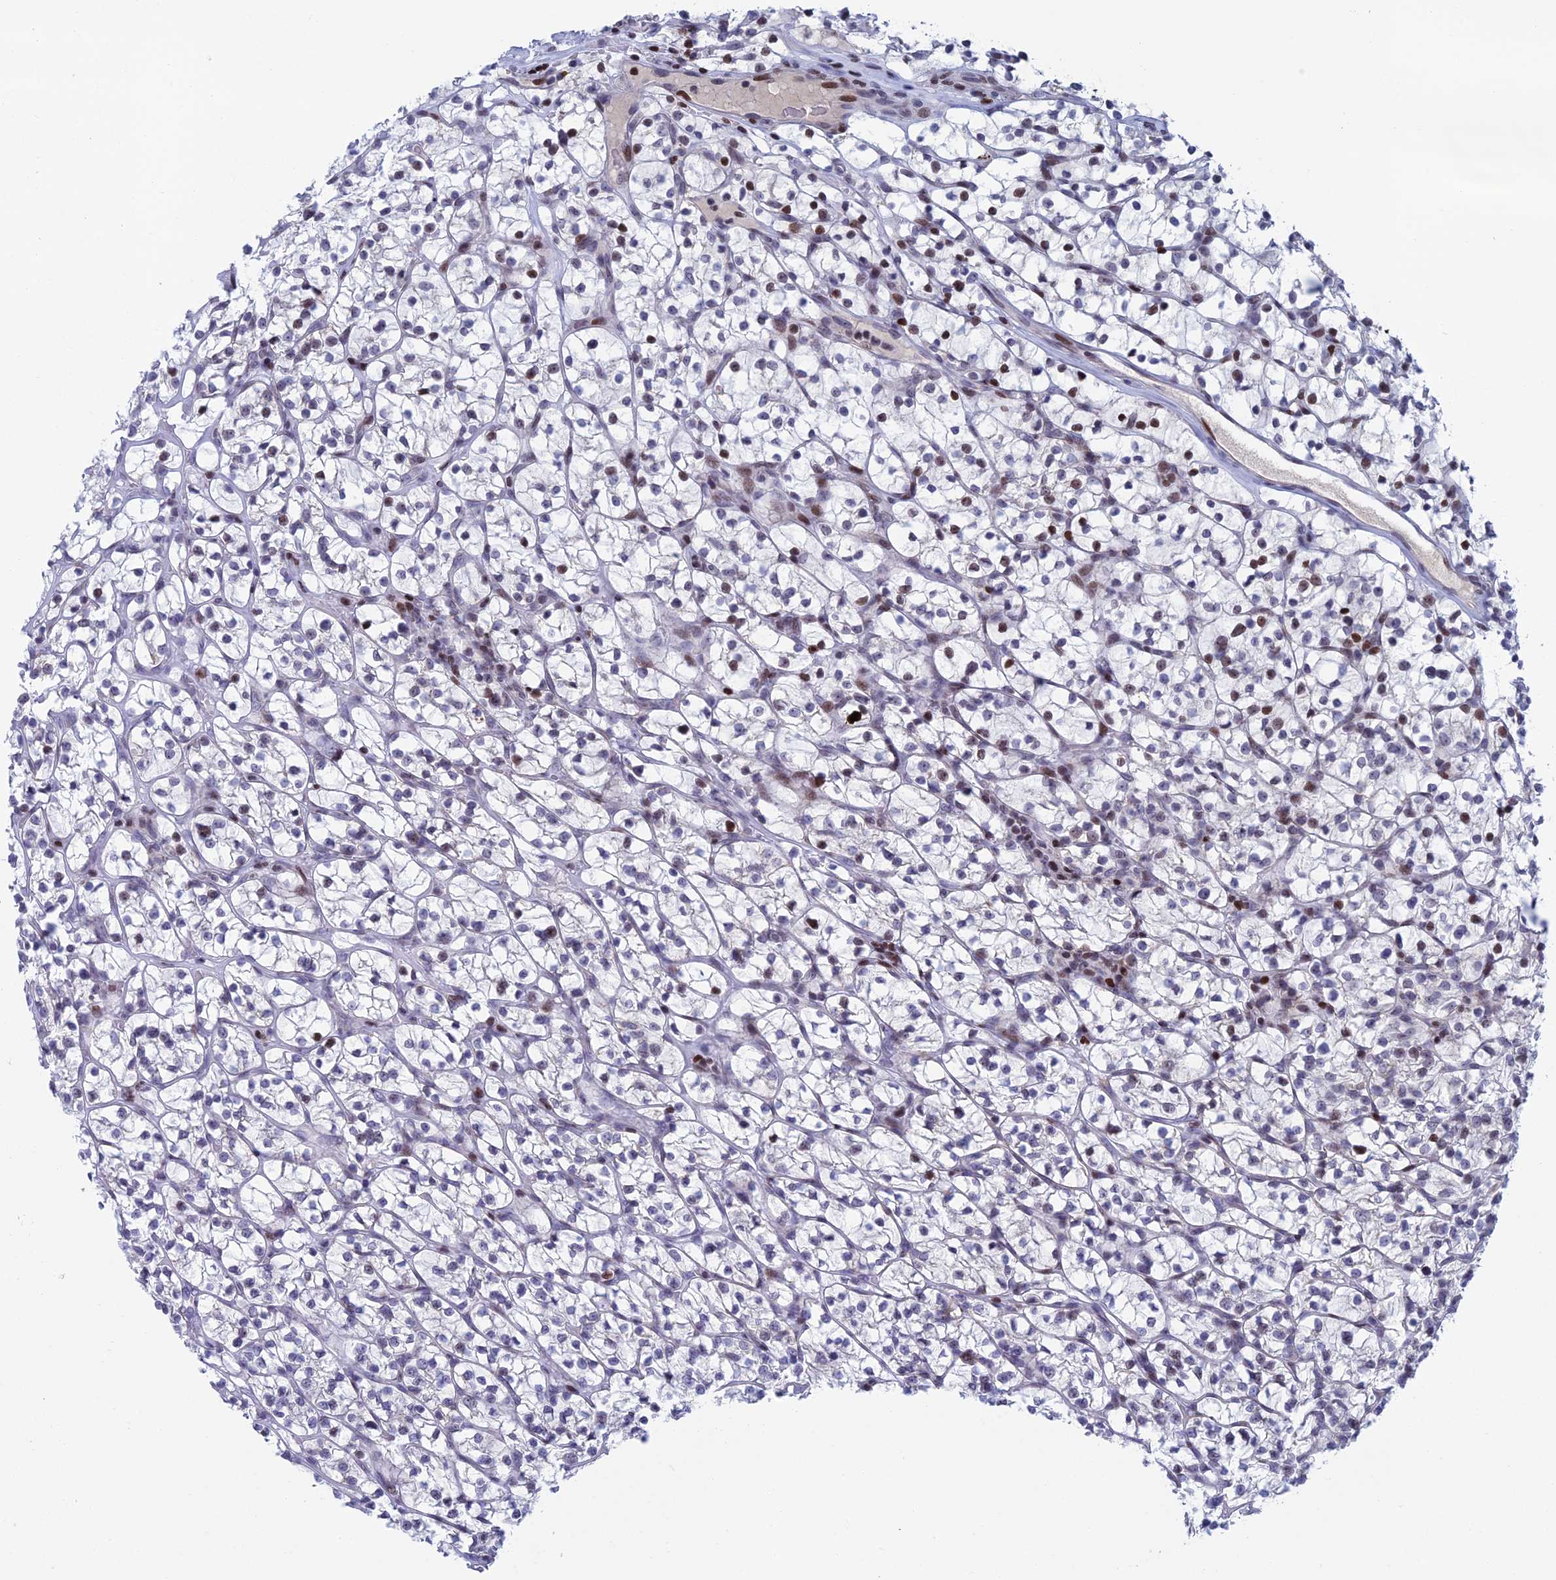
{"staining": {"intensity": "moderate", "quantity": "<25%", "location": "nuclear"}, "tissue": "renal cancer", "cell_type": "Tumor cells", "image_type": "cancer", "snomed": [{"axis": "morphology", "description": "Adenocarcinoma, NOS"}, {"axis": "topography", "description": "Kidney"}], "caption": "Brown immunohistochemical staining in human renal cancer demonstrates moderate nuclear positivity in approximately <25% of tumor cells. (DAB (3,3'-diaminobenzidine) IHC with brightfield microscopy, high magnification).", "gene": "AFF3", "patient": {"sex": "female", "age": 64}}